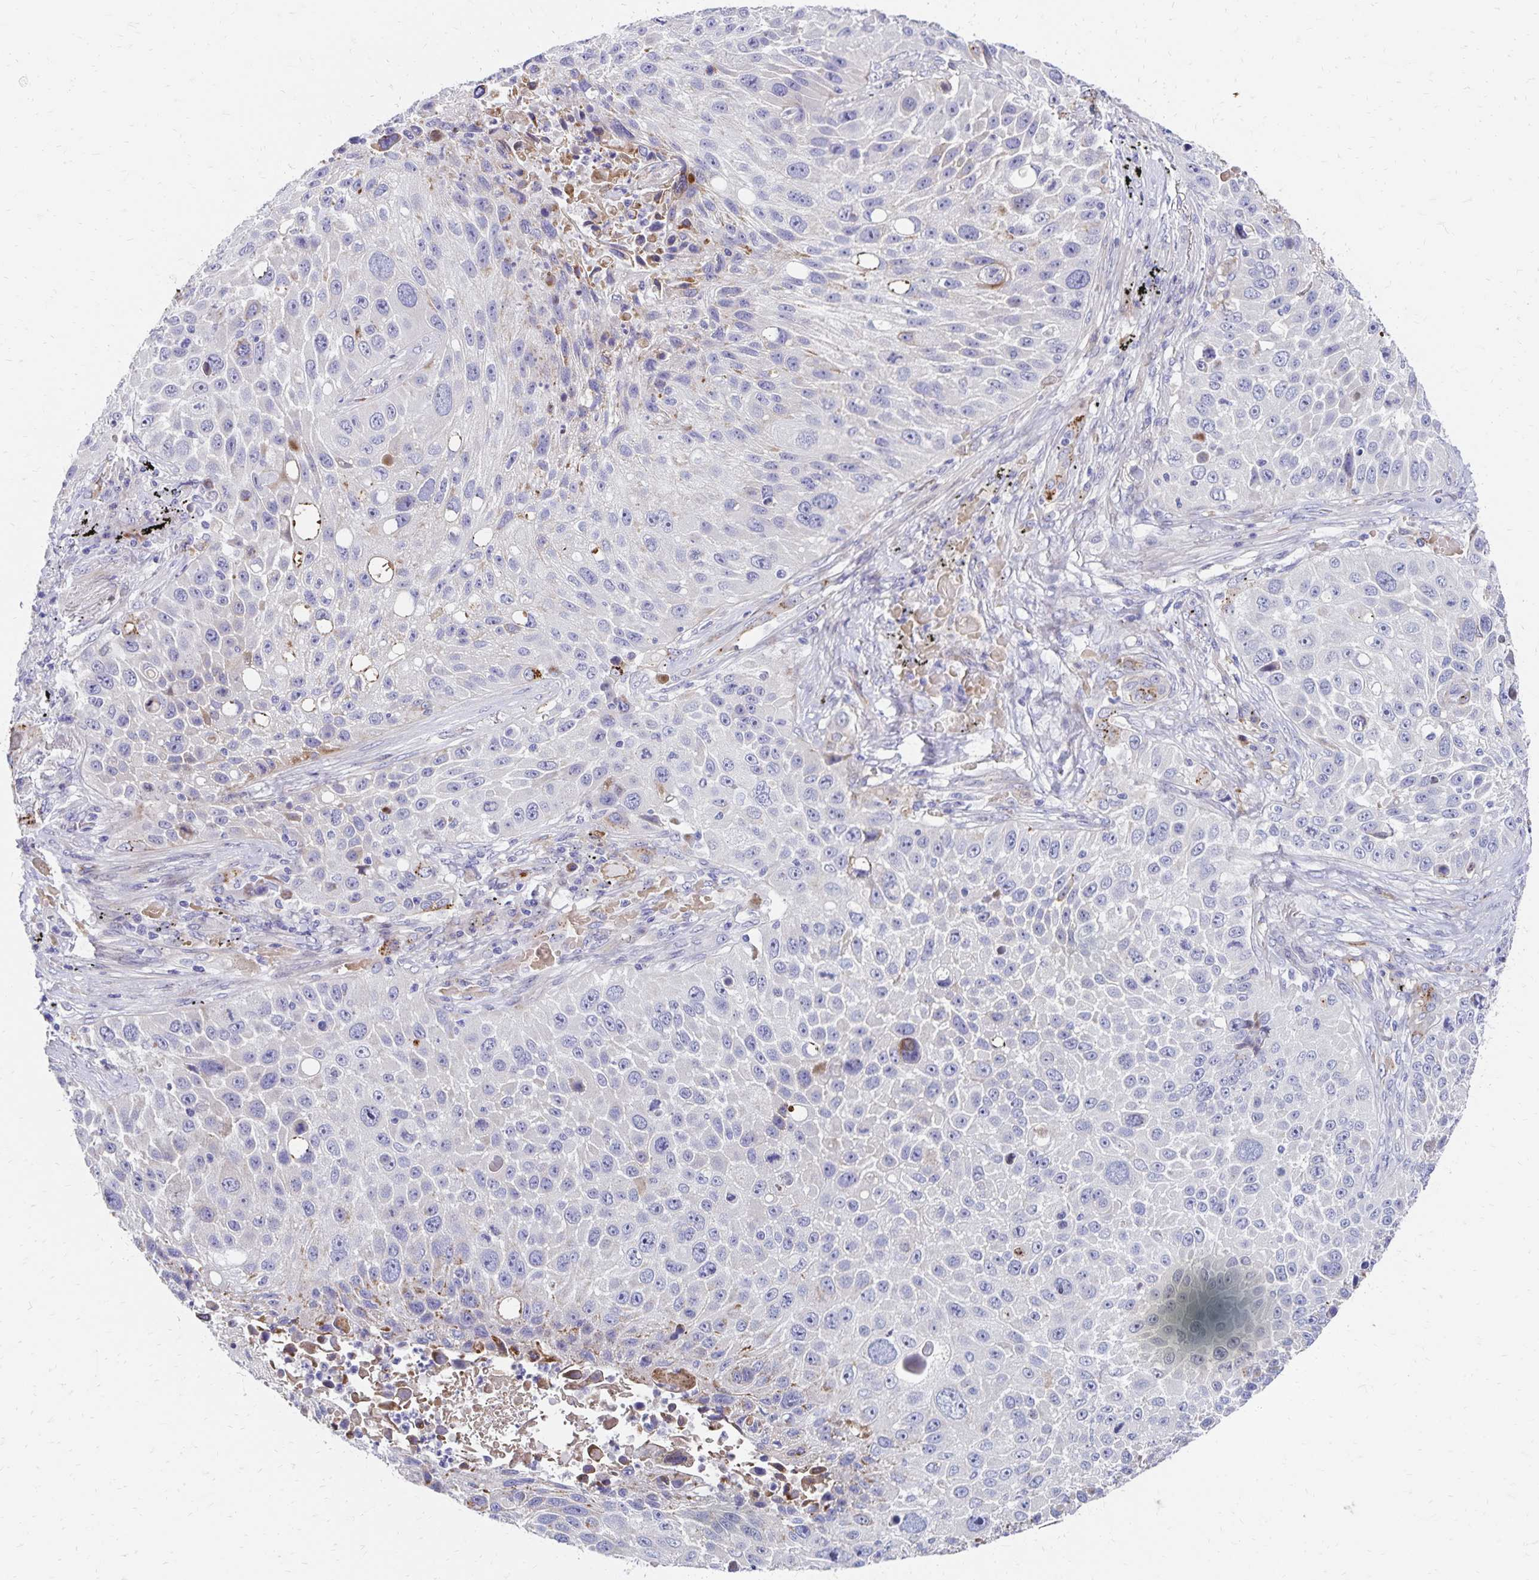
{"staining": {"intensity": "negative", "quantity": "none", "location": "none"}, "tissue": "lung cancer", "cell_type": "Tumor cells", "image_type": "cancer", "snomed": [{"axis": "morphology", "description": "Normal morphology"}, {"axis": "morphology", "description": "Squamous cell carcinoma, NOS"}, {"axis": "topography", "description": "Lymph node"}, {"axis": "topography", "description": "Lung"}], "caption": "Human lung squamous cell carcinoma stained for a protein using immunohistochemistry shows no staining in tumor cells.", "gene": "NECAP1", "patient": {"sex": "male", "age": 67}}